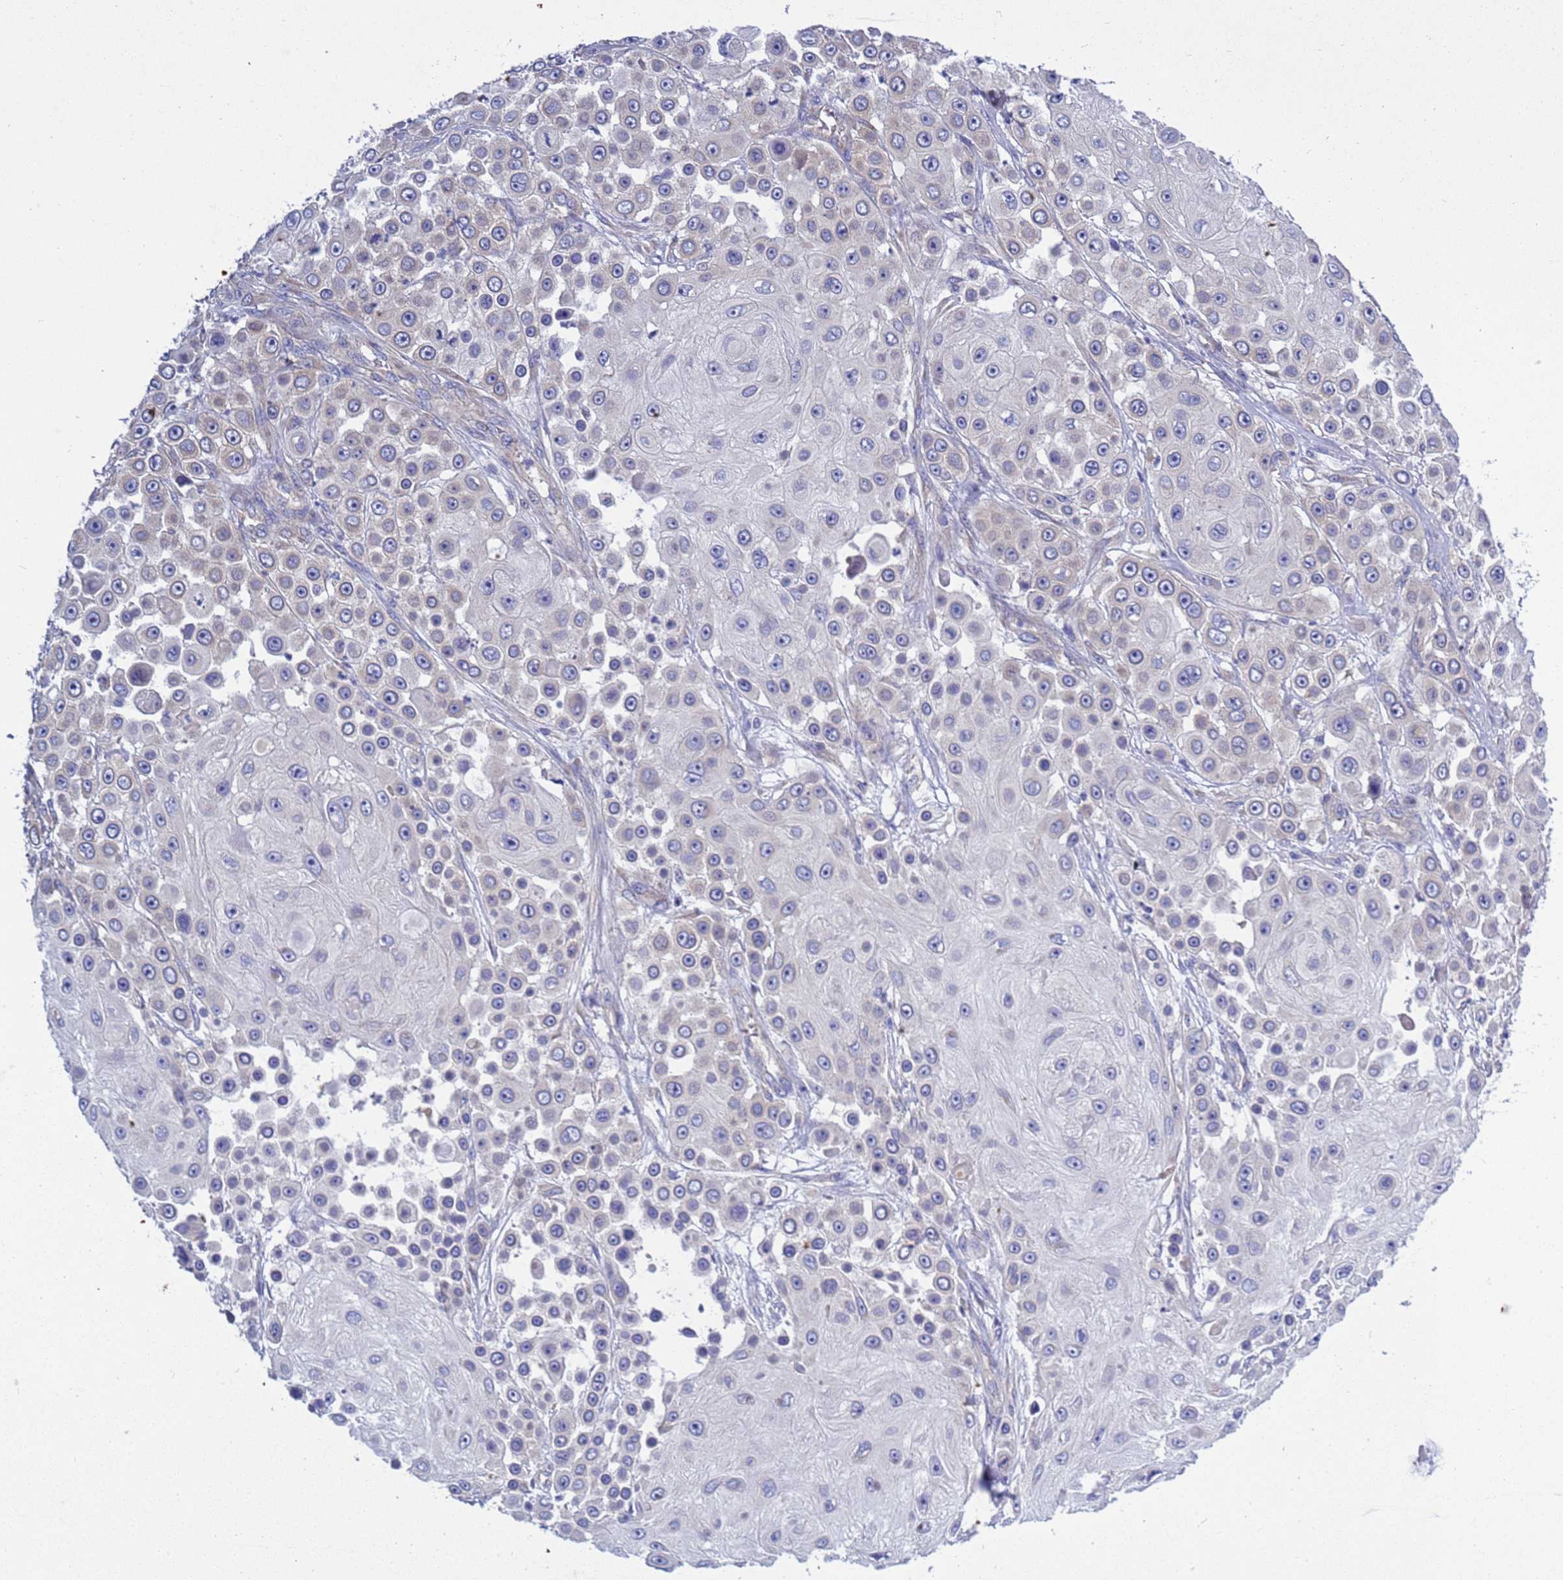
{"staining": {"intensity": "negative", "quantity": "none", "location": "none"}, "tissue": "skin cancer", "cell_type": "Tumor cells", "image_type": "cancer", "snomed": [{"axis": "morphology", "description": "Squamous cell carcinoma, NOS"}, {"axis": "topography", "description": "Skin"}], "caption": "This is an immunohistochemistry (IHC) histopathology image of skin cancer (squamous cell carcinoma). There is no expression in tumor cells.", "gene": "RC3H2", "patient": {"sex": "male", "age": 67}}